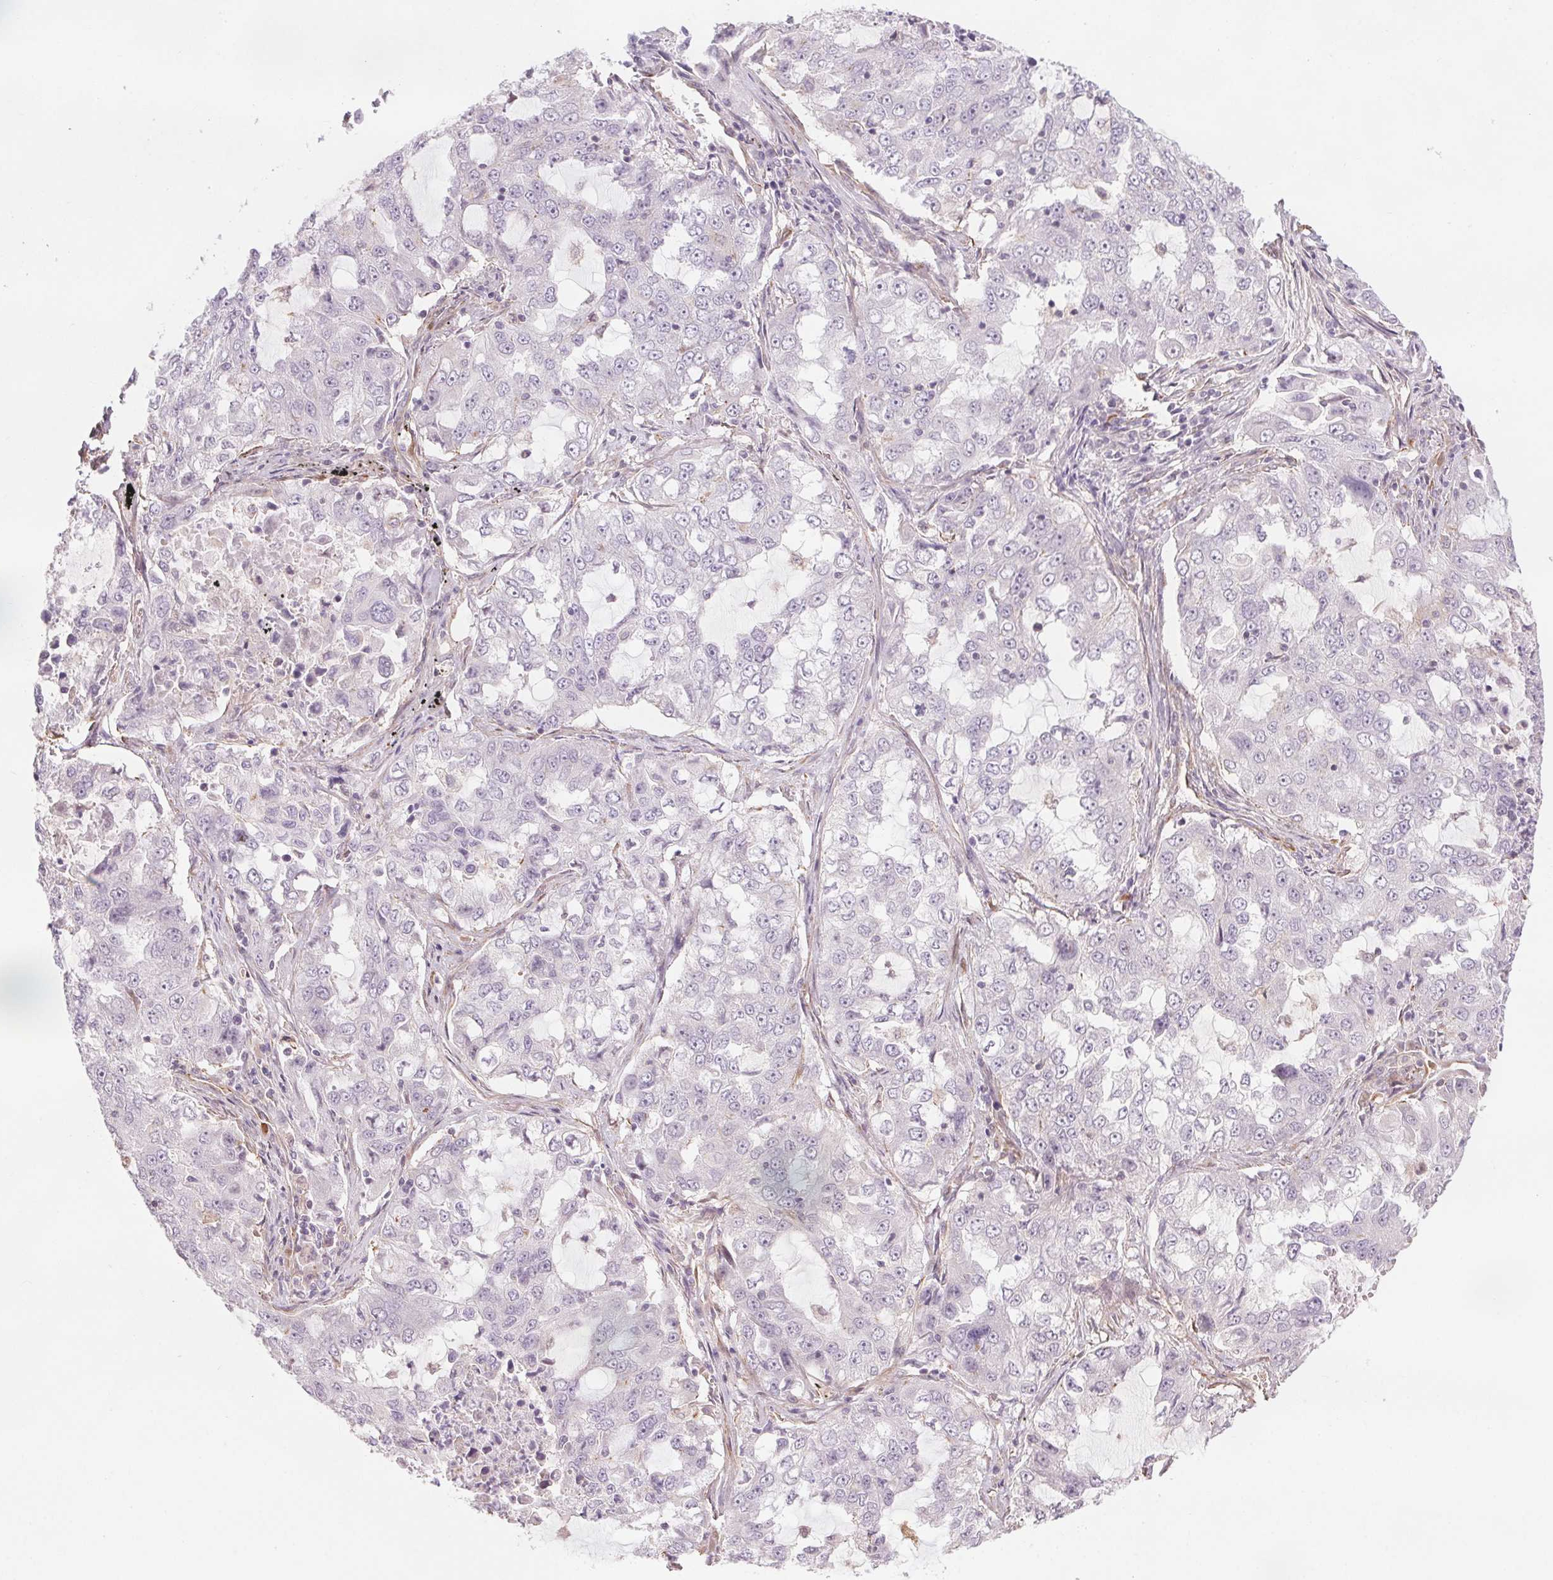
{"staining": {"intensity": "negative", "quantity": "none", "location": "none"}, "tissue": "lung cancer", "cell_type": "Tumor cells", "image_type": "cancer", "snomed": [{"axis": "morphology", "description": "Adenocarcinoma, NOS"}, {"axis": "topography", "description": "Lung"}], "caption": "Lung cancer (adenocarcinoma) was stained to show a protein in brown. There is no significant positivity in tumor cells.", "gene": "CCSER1", "patient": {"sex": "female", "age": 61}}